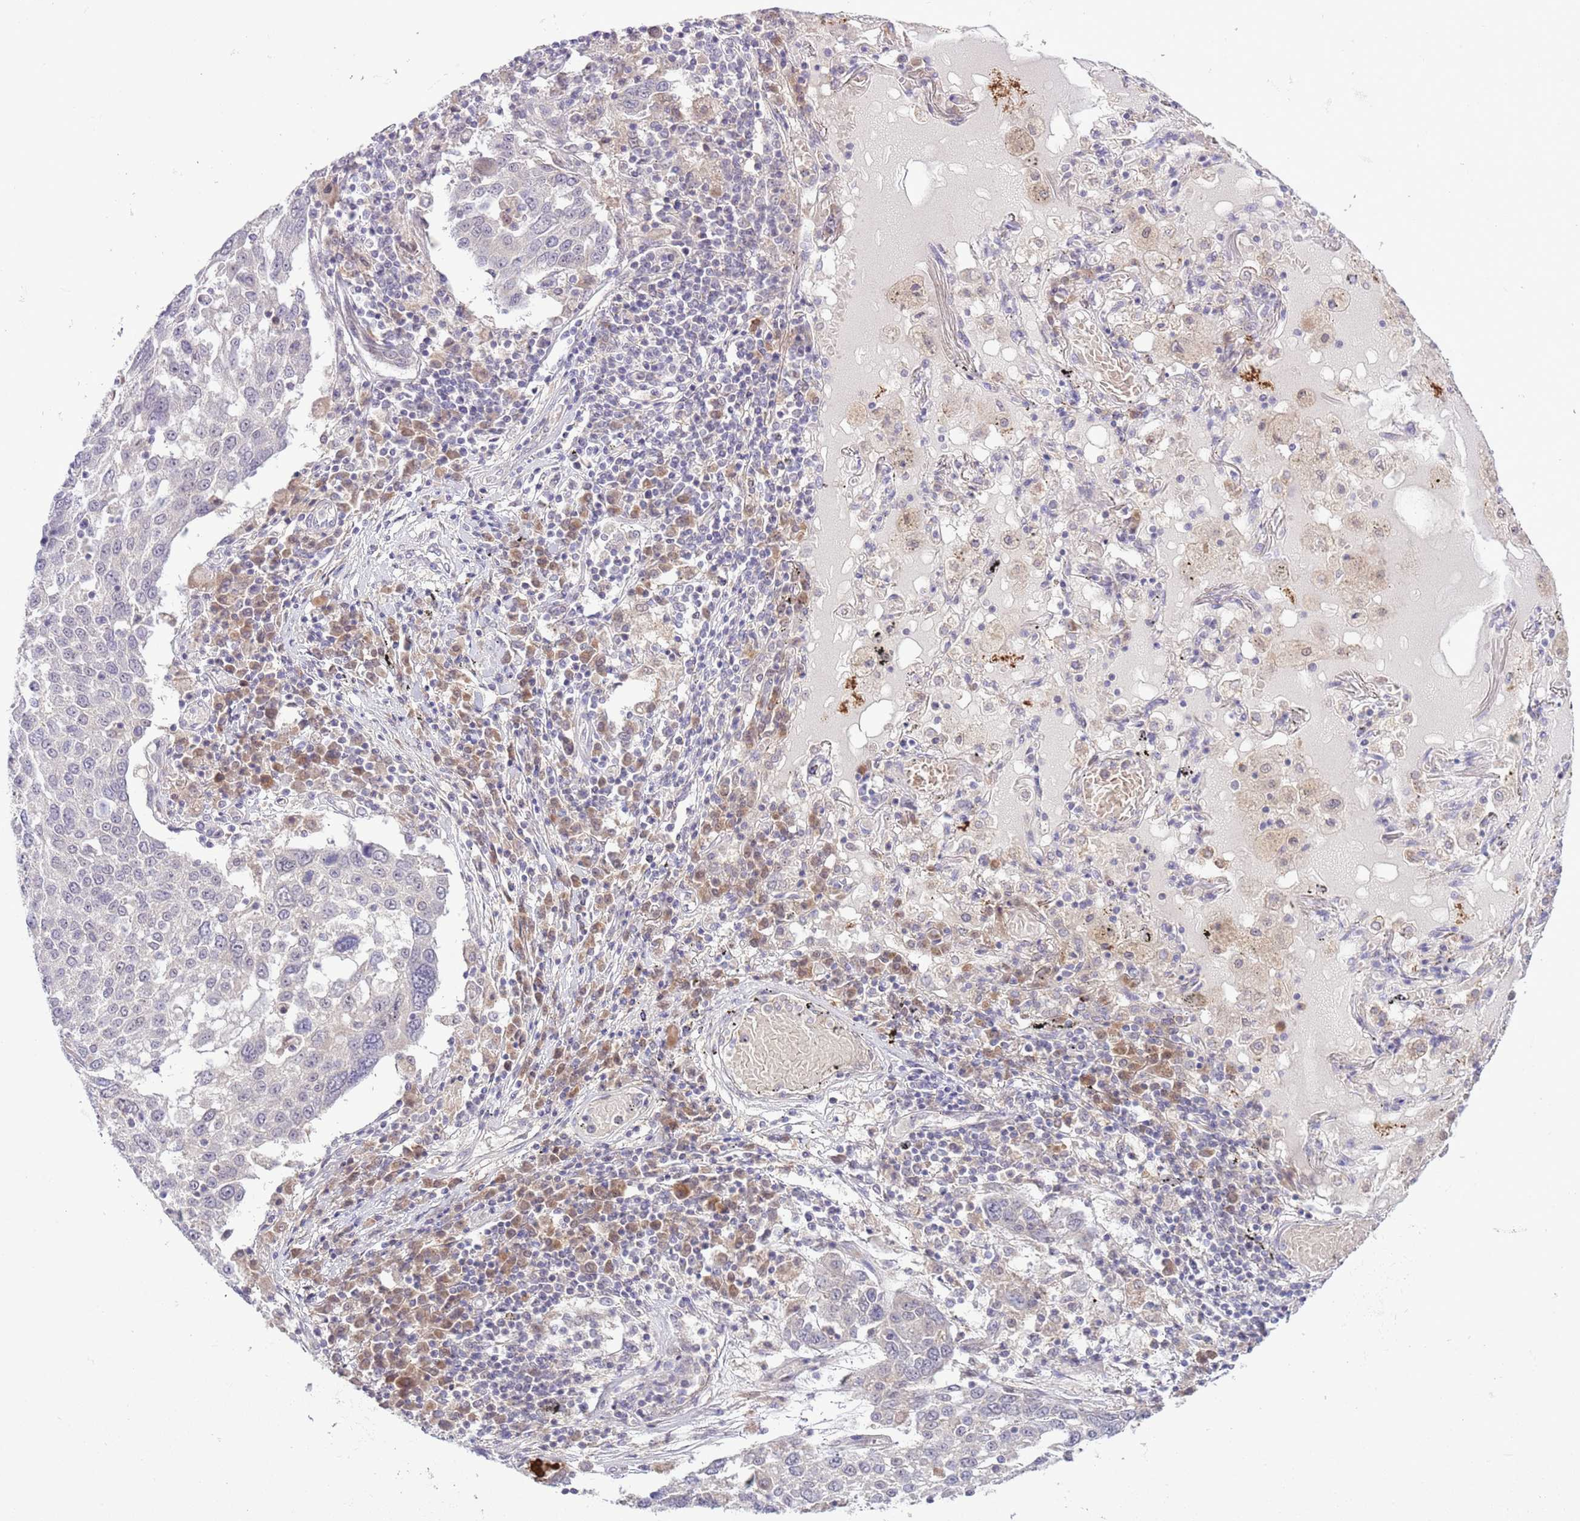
{"staining": {"intensity": "negative", "quantity": "none", "location": "none"}, "tissue": "lung cancer", "cell_type": "Tumor cells", "image_type": "cancer", "snomed": [{"axis": "morphology", "description": "Squamous cell carcinoma, NOS"}, {"axis": "topography", "description": "Lung"}], "caption": "Lung squamous cell carcinoma was stained to show a protein in brown. There is no significant expression in tumor cells. Nuclei are stained in blue.", "gene": "GALK2", "patient": {"sex": "male", "age": 65}}